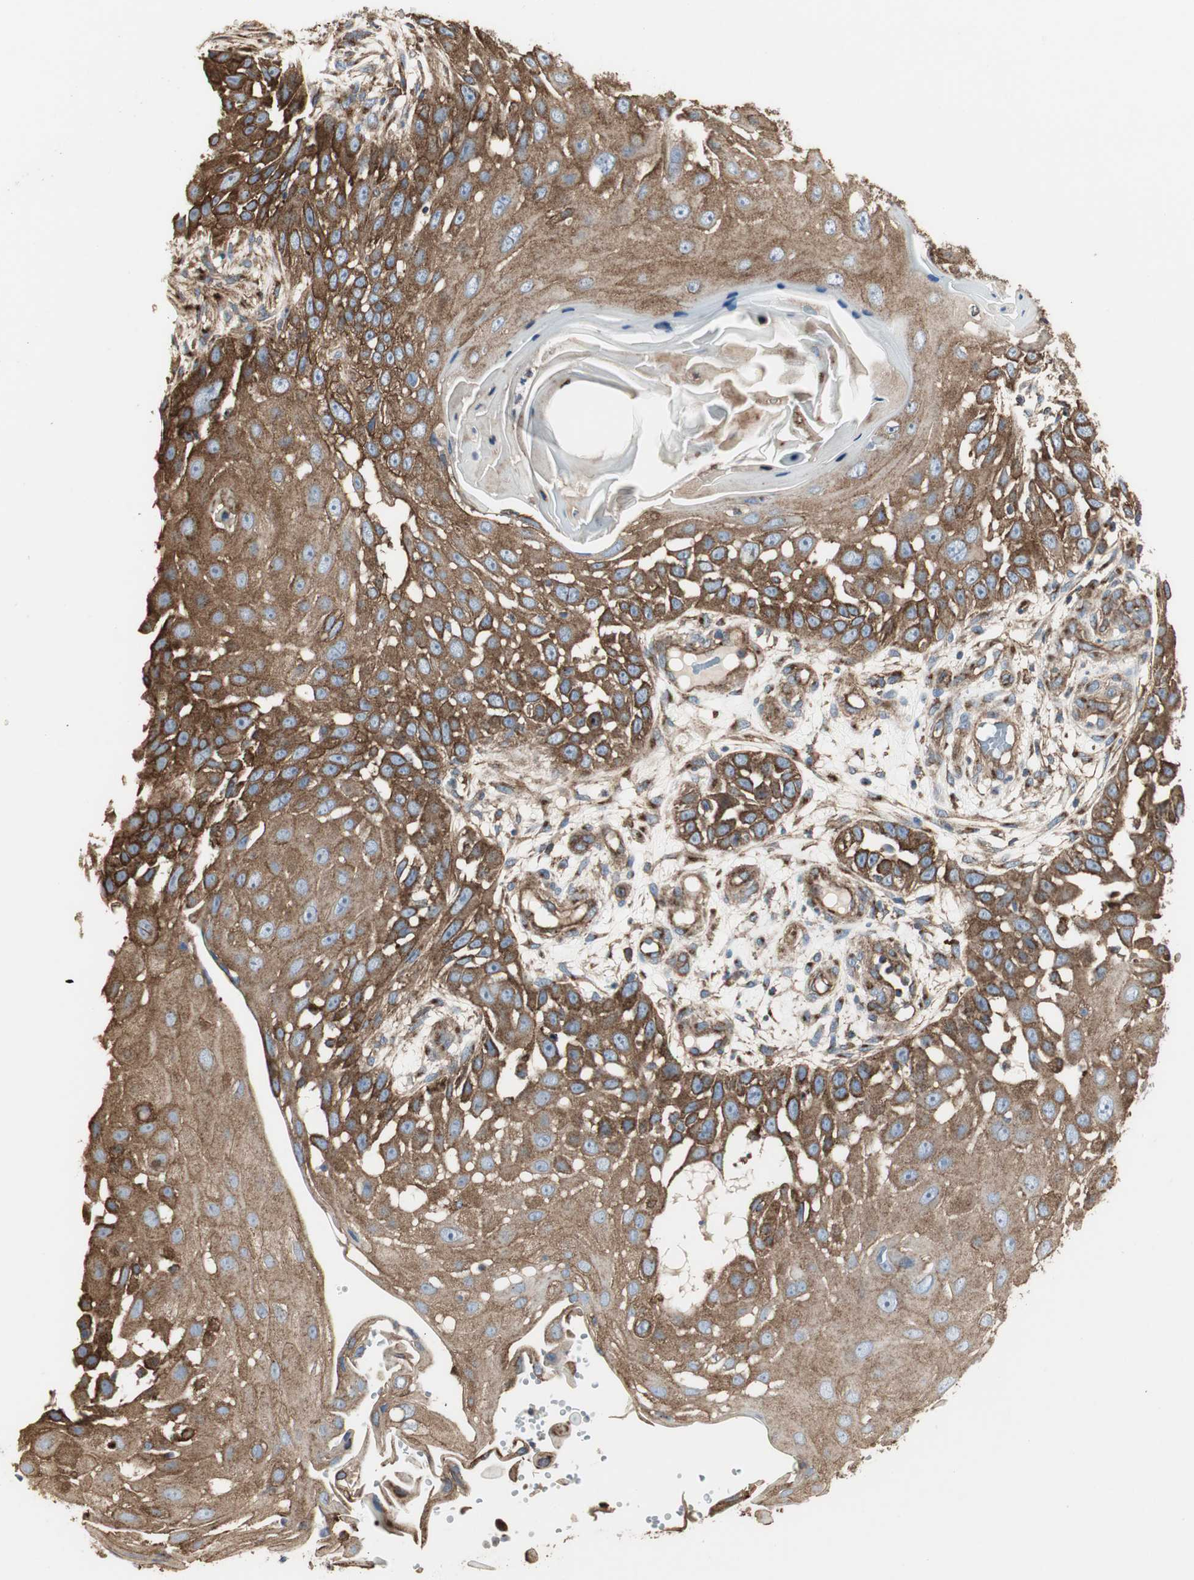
{"staining": {"intensity": "strong", "quantity": ">75%", "location": "cytoplasmic/membranous"}, "tissue": "skin cancer", "cell_type": "Tumor cells", "image_type": "cancer", "snomed": [{"axis": "morphology", "description": "Squamous cell carcinoma, NOS"}, {"axis": "topography", "description": "Skin"}], "caption": "The micrograph reveals staining of skin squamous cell carcinoma, revealing strong cytoplasmic/membranous protein staining (brown color) within tumor cells. (DAB (3,3'-diaminobenzidine) IHC, brown staining for protein, blue staining for nuclei).", "gene": "H6PD", "patient": {"sex": "female", "age": 44}}